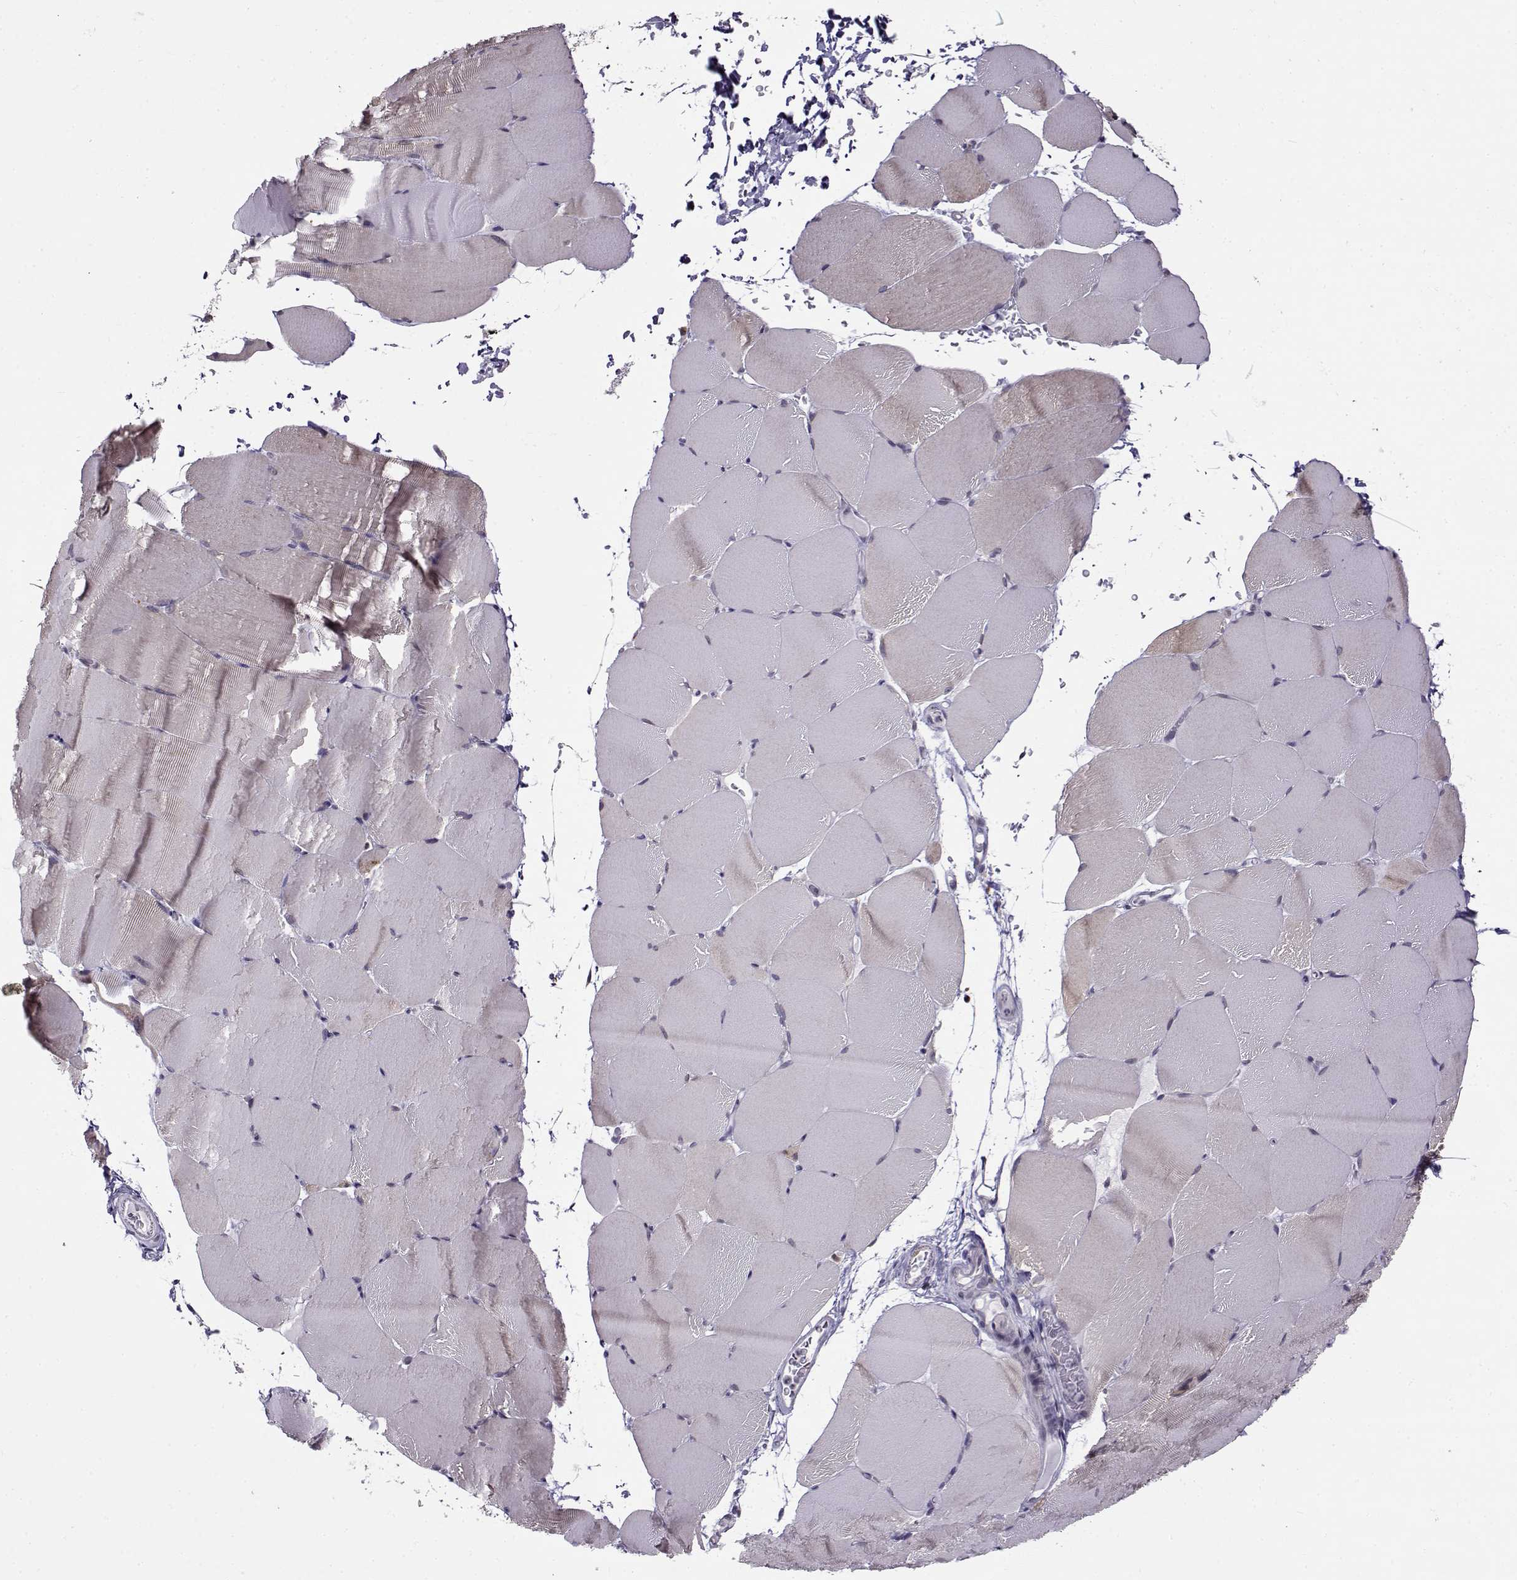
{"staining": {"intensity": "negative", "quantity": "none", "location": "none"}, "tissue": "skeletal muscle", "cell_type": "Myocytes", "image_type": "normal", "snomed": [{"axis": "morphology", "description": "Normal tissue, NOS"}, {"axis": "topography", "description": "Skeletal muscle"}], "caption": "Myocytes show no significant protein positivity in unremarkable skeletal muscle. (Stains: DAB (3,3'-diaminobenzidine) IHC with hematoxylin counter stain, Microscopy: brightfield microscopy at high magnification).", "gene": "BACH1", "patient": {"sex": "female", "age": 37}}